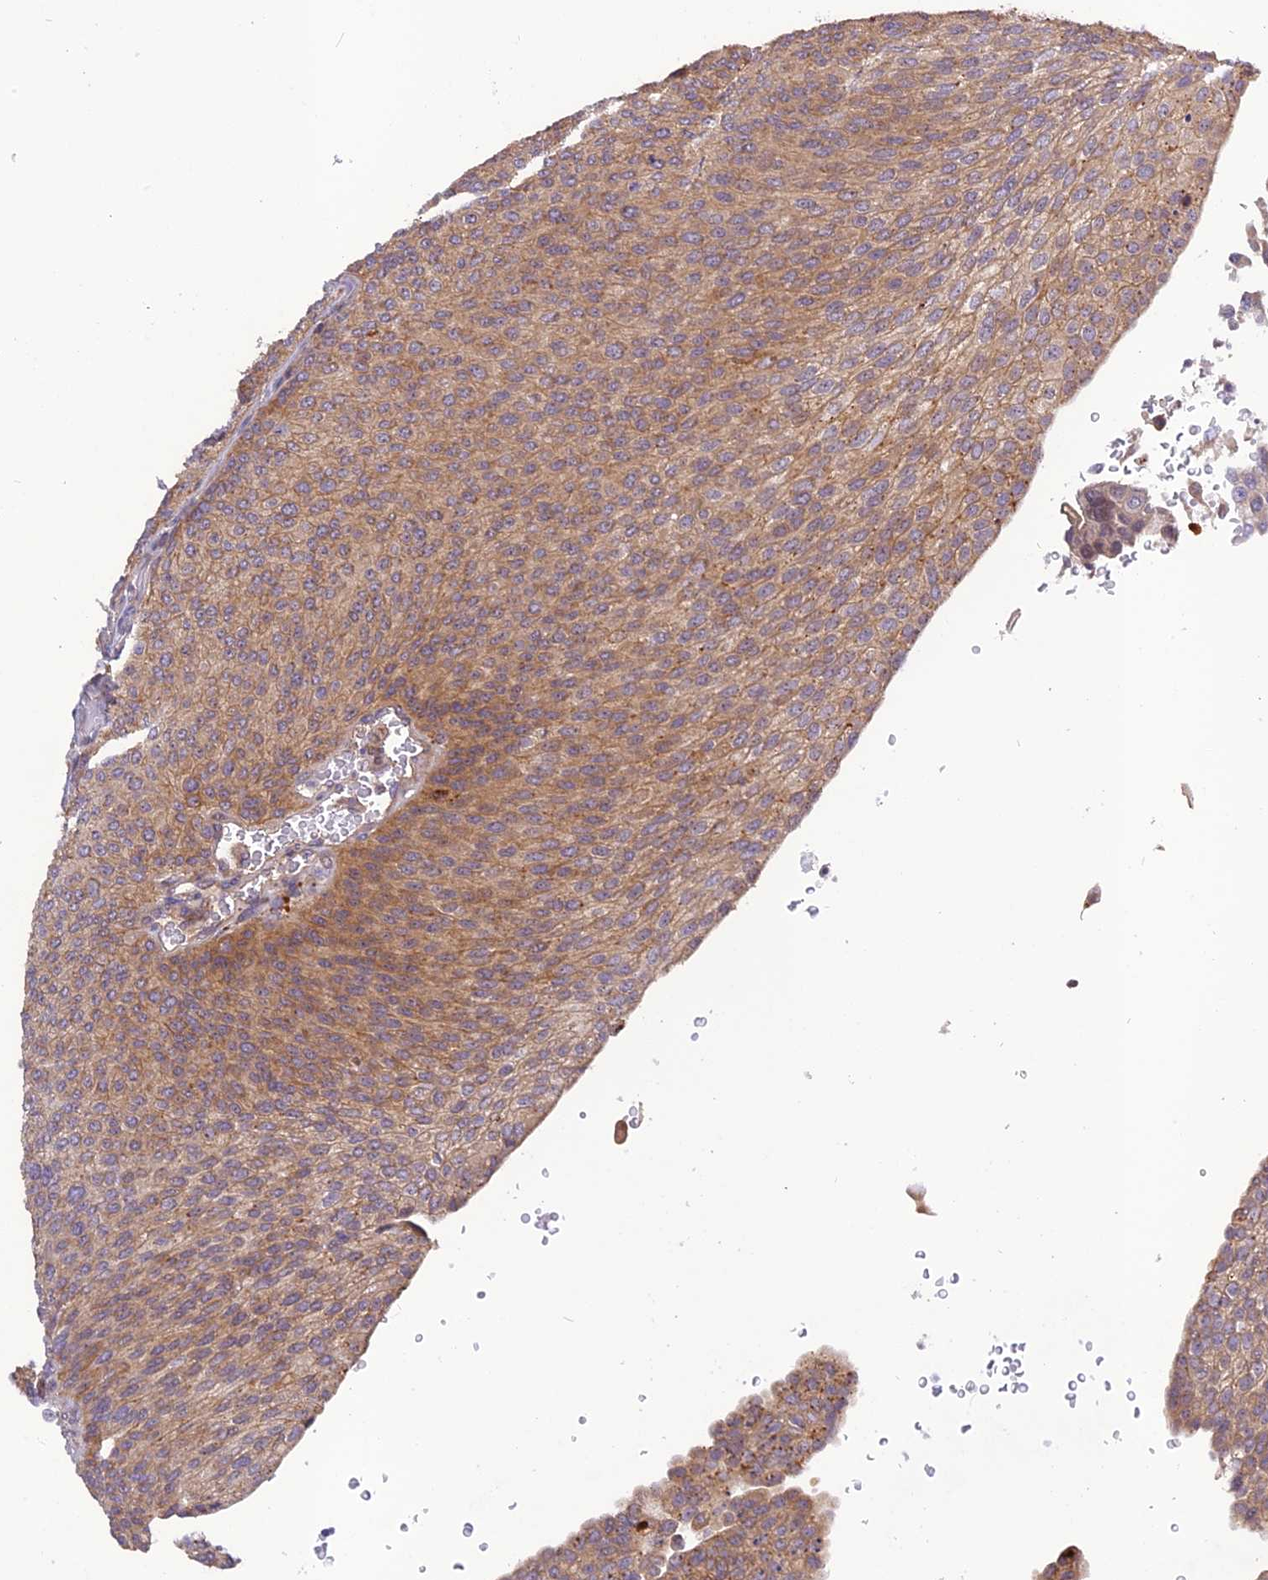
{"staining": {"intensity": "moderate", "quantity": "25%-75%", "location": "cytoplasmic/membranous"}, "tissue": "urothelial cancer", "cell_type": "Tumor cells", "image_type": "cancer", "snomed": [{"axis": "morphology", "description": "Urothelial carcinoma, High grade"}, {"axis": "topography", "description": "Urinary bladder"}], "caption": "Immunohistochemistry histopathology image of neoplastic tissue: urothelial cancer stained using immunohistochemistry (IHC) shows medium levels of moderate protein expression localized specifically in the cytoplasmic/membranous of tumor cells, appearing as a cytoplasmic/membranous brown color.", "gene": "FNIP2", "patient": {"sex": "female", "age": 79}}